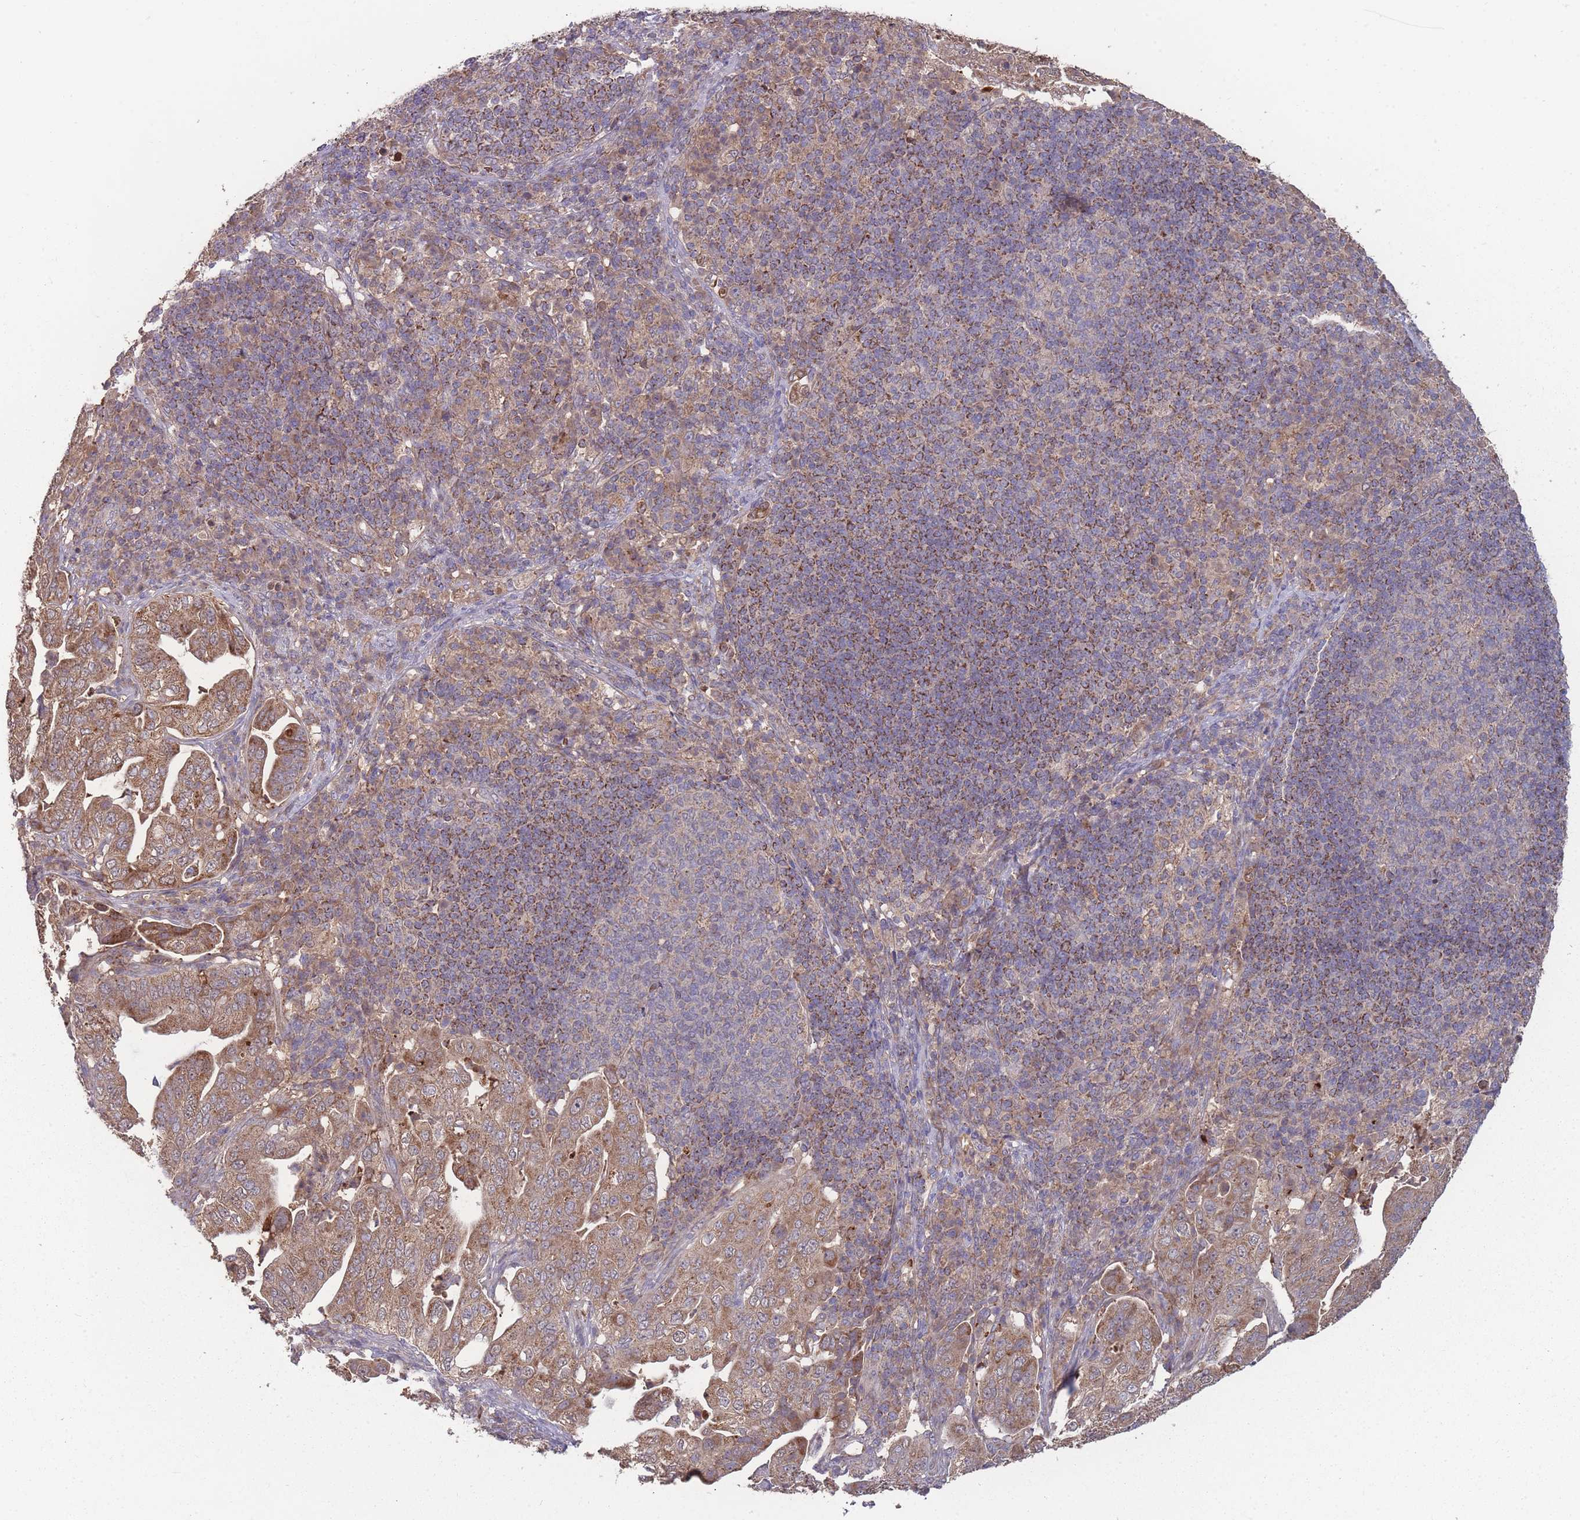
{"staining": {"intensity": "moderate", "quantity": ">75%", "location": "cytoplasmic/membranous"}, "tissue": "pancreatic cancer", "cell_type": "Tumor cells", "image_type": "cancer", "snomed": [{"axis": "morphology", "description": "Normal tissue, NOS"}, {"axis": "morphology", "description": "Adenocarcinoma, NOS"}, {"axis": "topography", "description": "Lymph node"}, {"axis": "topography", "description": "Pancreas"}], "caption": "High-magnification brightfield microscopy of pancreatic cancer stained with DAB (3,3'-diaminobenzidine) (brown) and counterstained with hematoxylin (blue). tumor cells exhibit moderate cytoplasmic/membranous positivity is present in about>75% of cells. (Stains: DAB in brown, nuclei in blue, Microscopy: brightfield microscopy at high magnification).", "gene": "SLC35B4", "patient": {"sex": "female", "age": 67}}